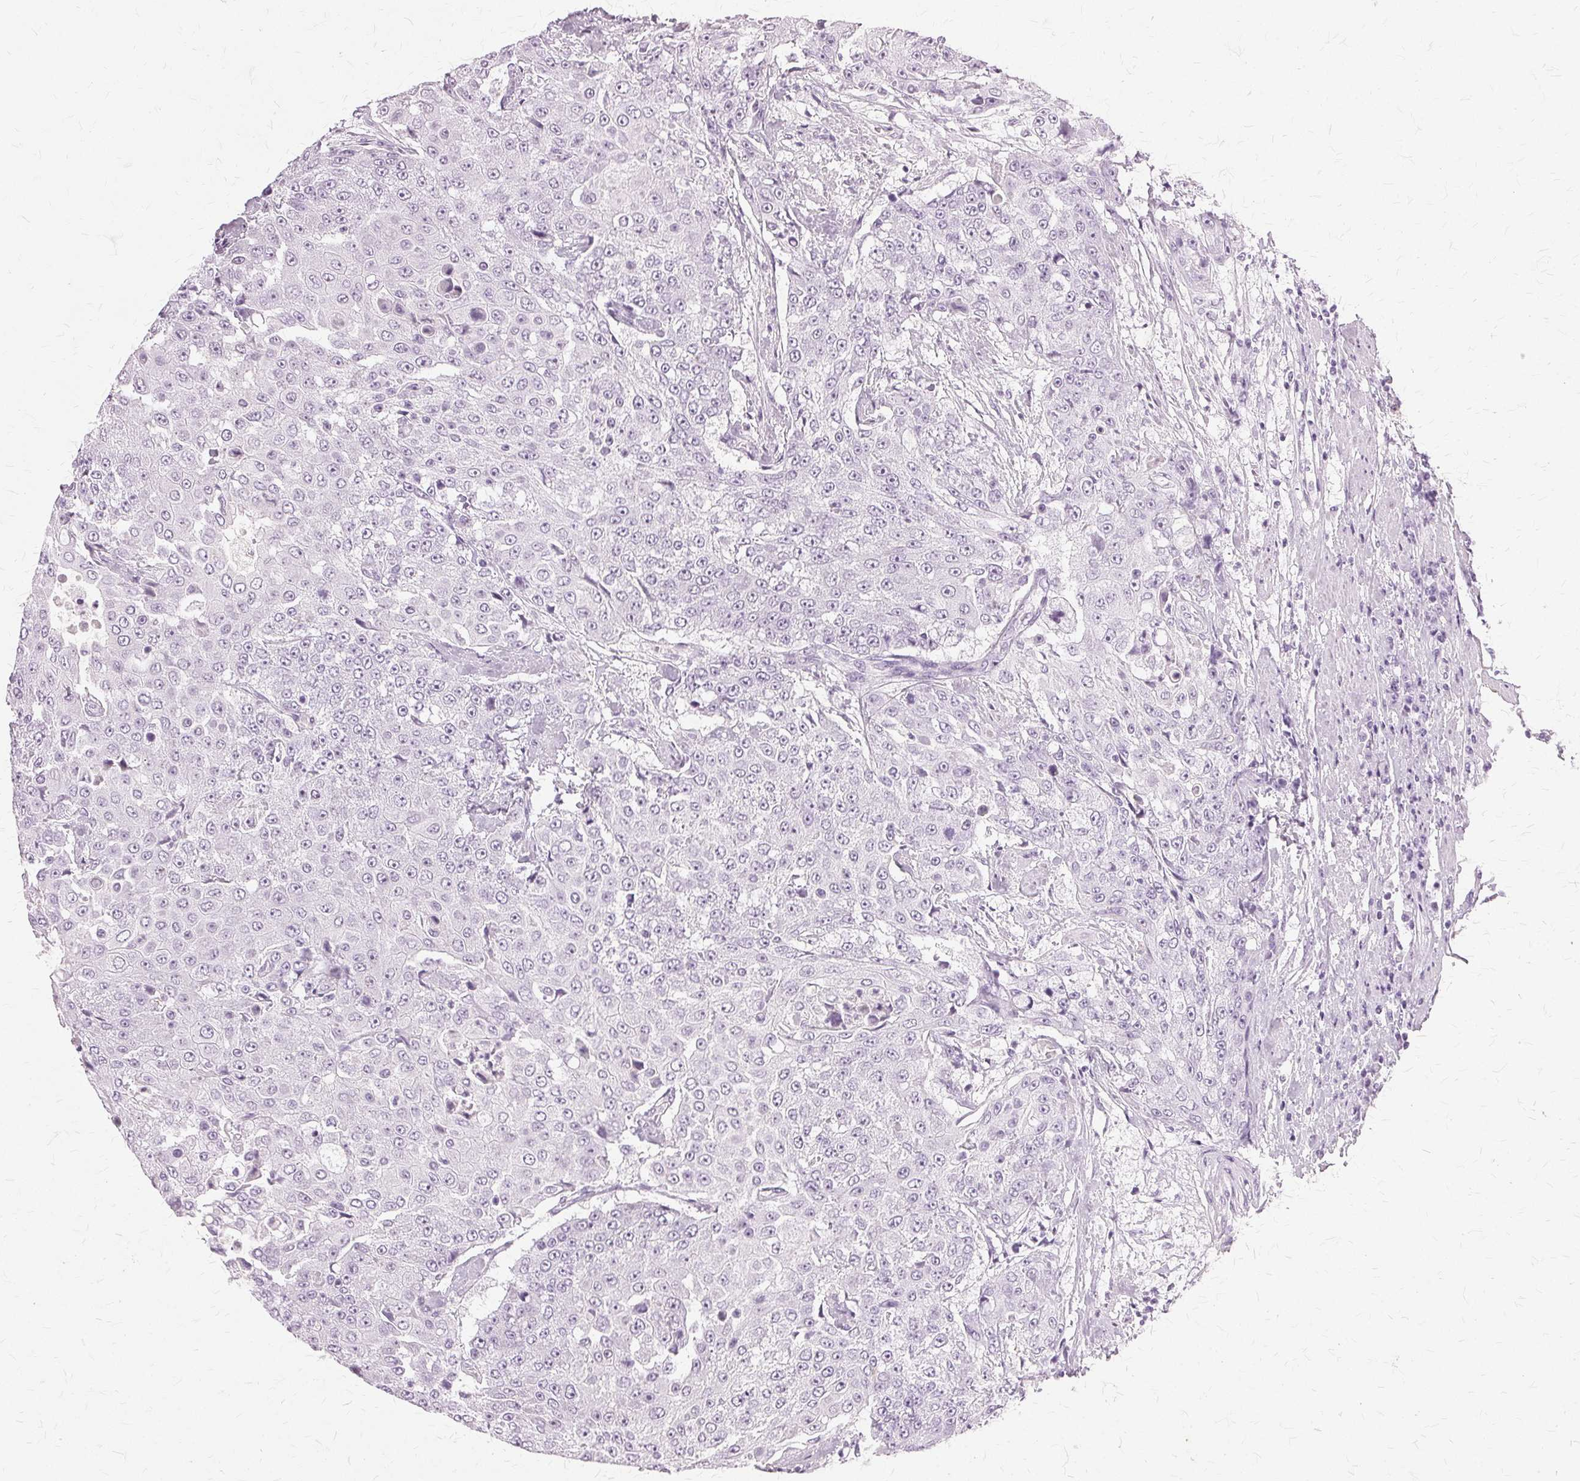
{"staining": {"intensity": "negative", "quantity": "none", "location": "none"}, "tissue": "urothelial cancer", "cell_type": "Tumor cells", "image_type": "cancer", "snomed": [{"axis": "morphology", "description": "Urothelial carcinoma, High grade"}, {"axis": "topography", "description": "Urinary bladder"}], "caption": "High-grade urothelial carcinoma stained for a protein using IHC reveals no positivity tumor cells.", "gene": "SLC45A3", "patient": {"sex": "female", "age": 63}}